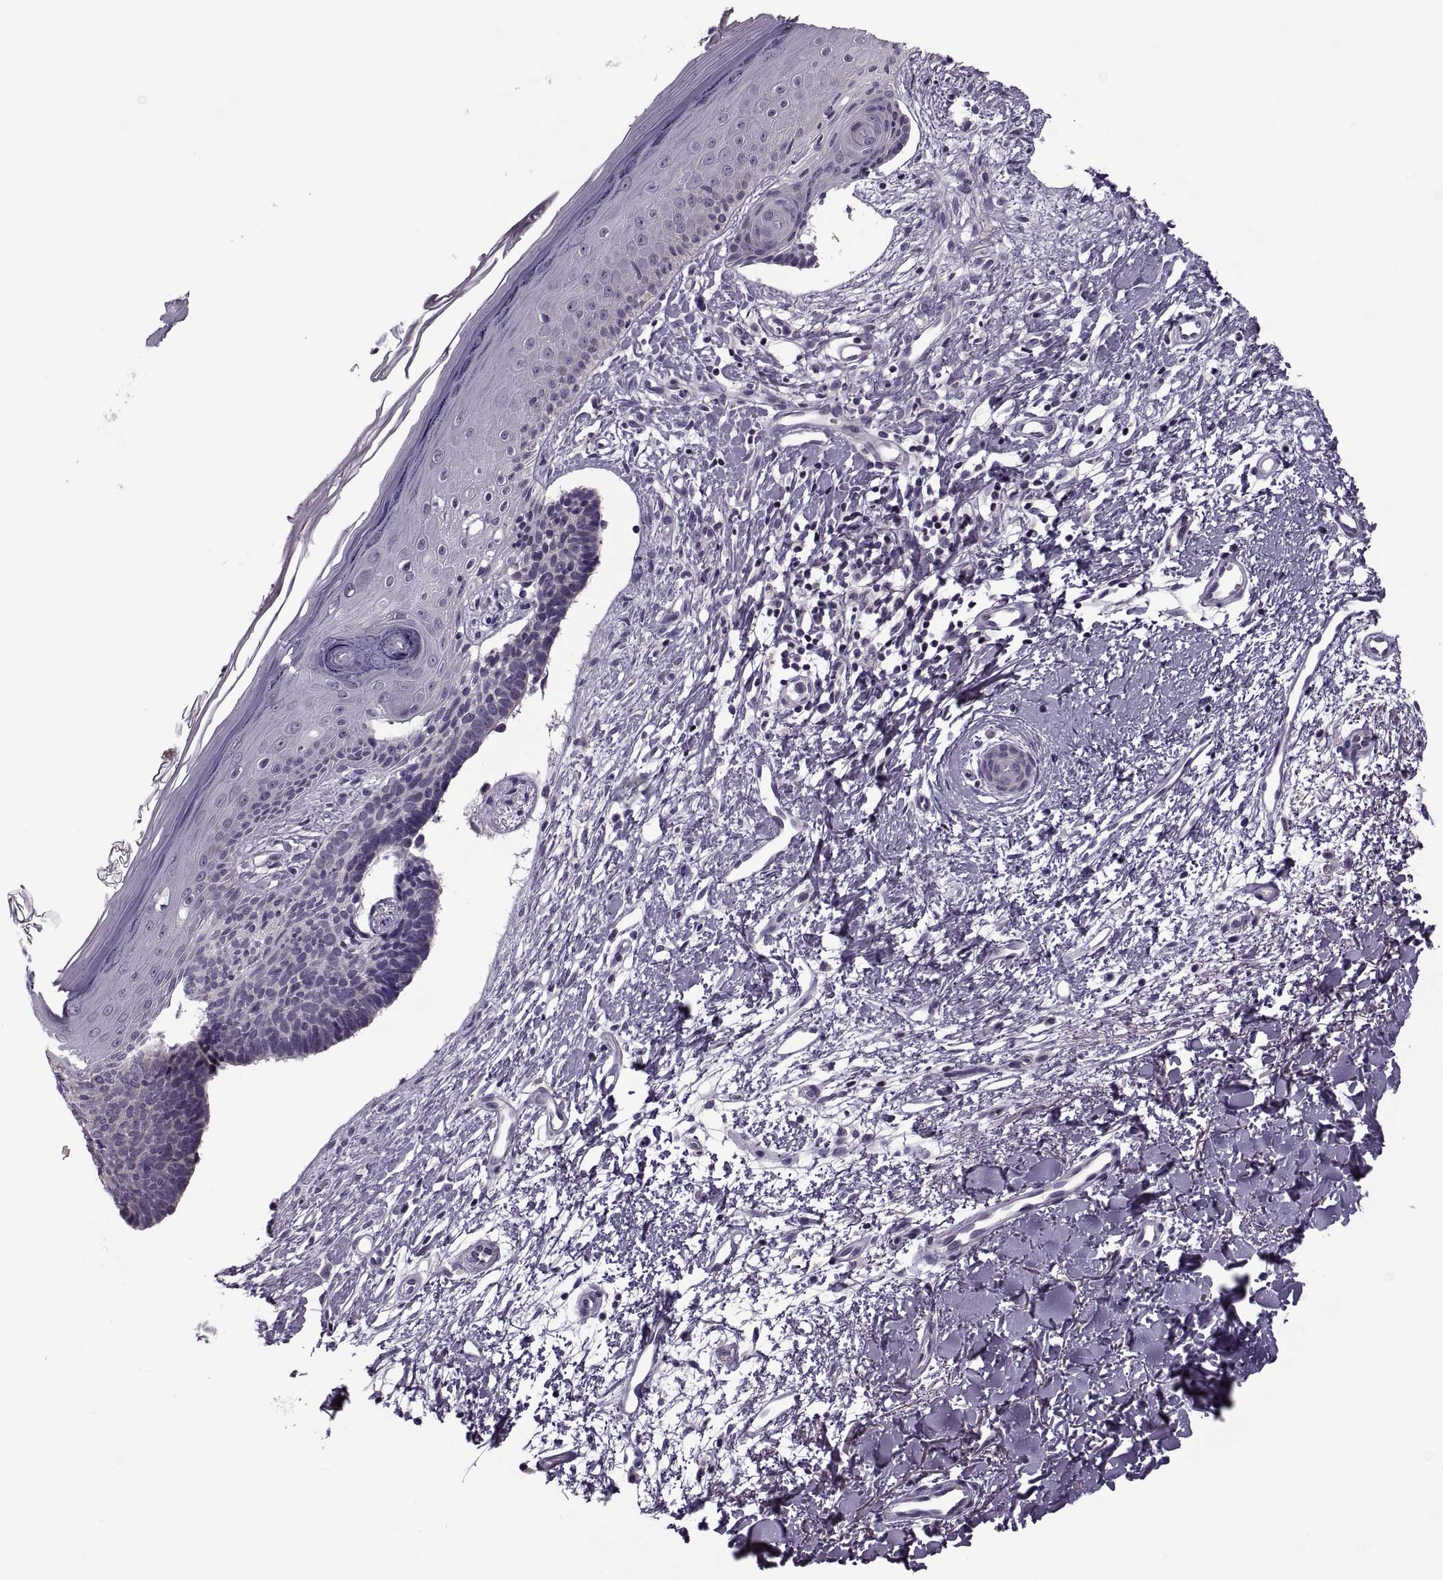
{"staining": {"intensity": "negative", "quantity": "none", "location": "none"}, "tissue": "skin cancer", "cell_type": "Tumor cells", "image_type": "cancer", "snomed": [{"axis": "morphology", "description": "Basal cell carcinoma"}, {"axis": "topography", "description": "Skin"}], "caption": "An image of skin basal cell carcinoma stained for a protein displays no brown staining in tumor cells.", "gene": "PRSS54", "patient": {"sex": "male", "age": 51}}